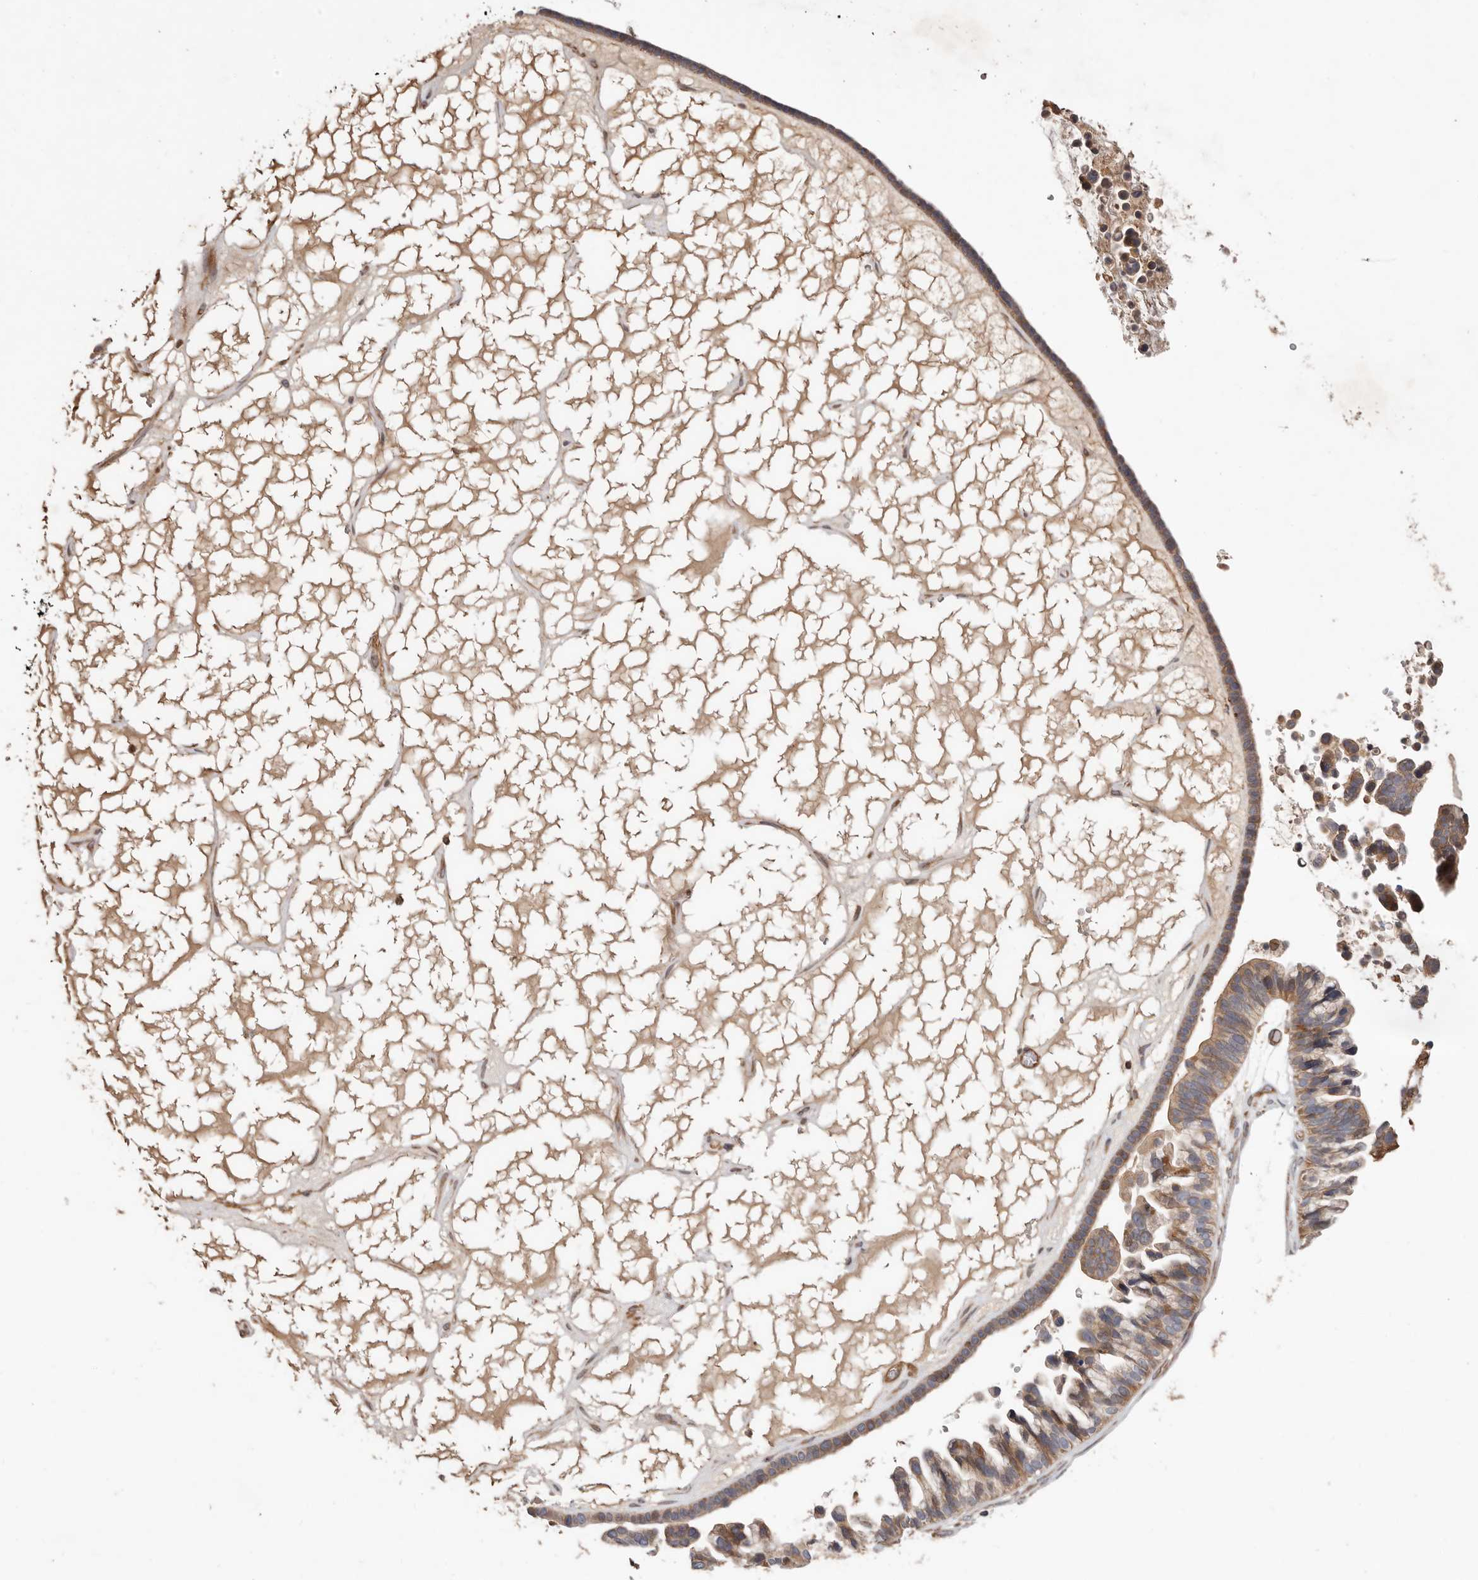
{"staining": {"intensity": "moderate", "quantity": ">75%", "location": "cytoplasmic/membranous"}, "tissue": "ovarian cancer", "cell_type": "Tumor cells", "image_type": "cancer", "snomed": [{"axis": "morphology", "description": "Cystadenocarcinoma, serous, NOS"}, {"axis": "topography", "description": "Ovary"}], "caption": "High-magnification brightfield microscopy of ovarian serous cystadenocarcinoma stained with DAB (3,3'-diaminobenzidine) (brown) and counterstained with hematoxylin (blue). tumor cells exhibit moderate cytoplasmic/membranous staining is appreciated in about>75% of cells. The protein is stained brown, and the nuclei are stained in blue (DAB IHC with brightfield microscopy, high magnification).", "gene": "MACF1", "patient": {"sex": "female", "age": 56}}